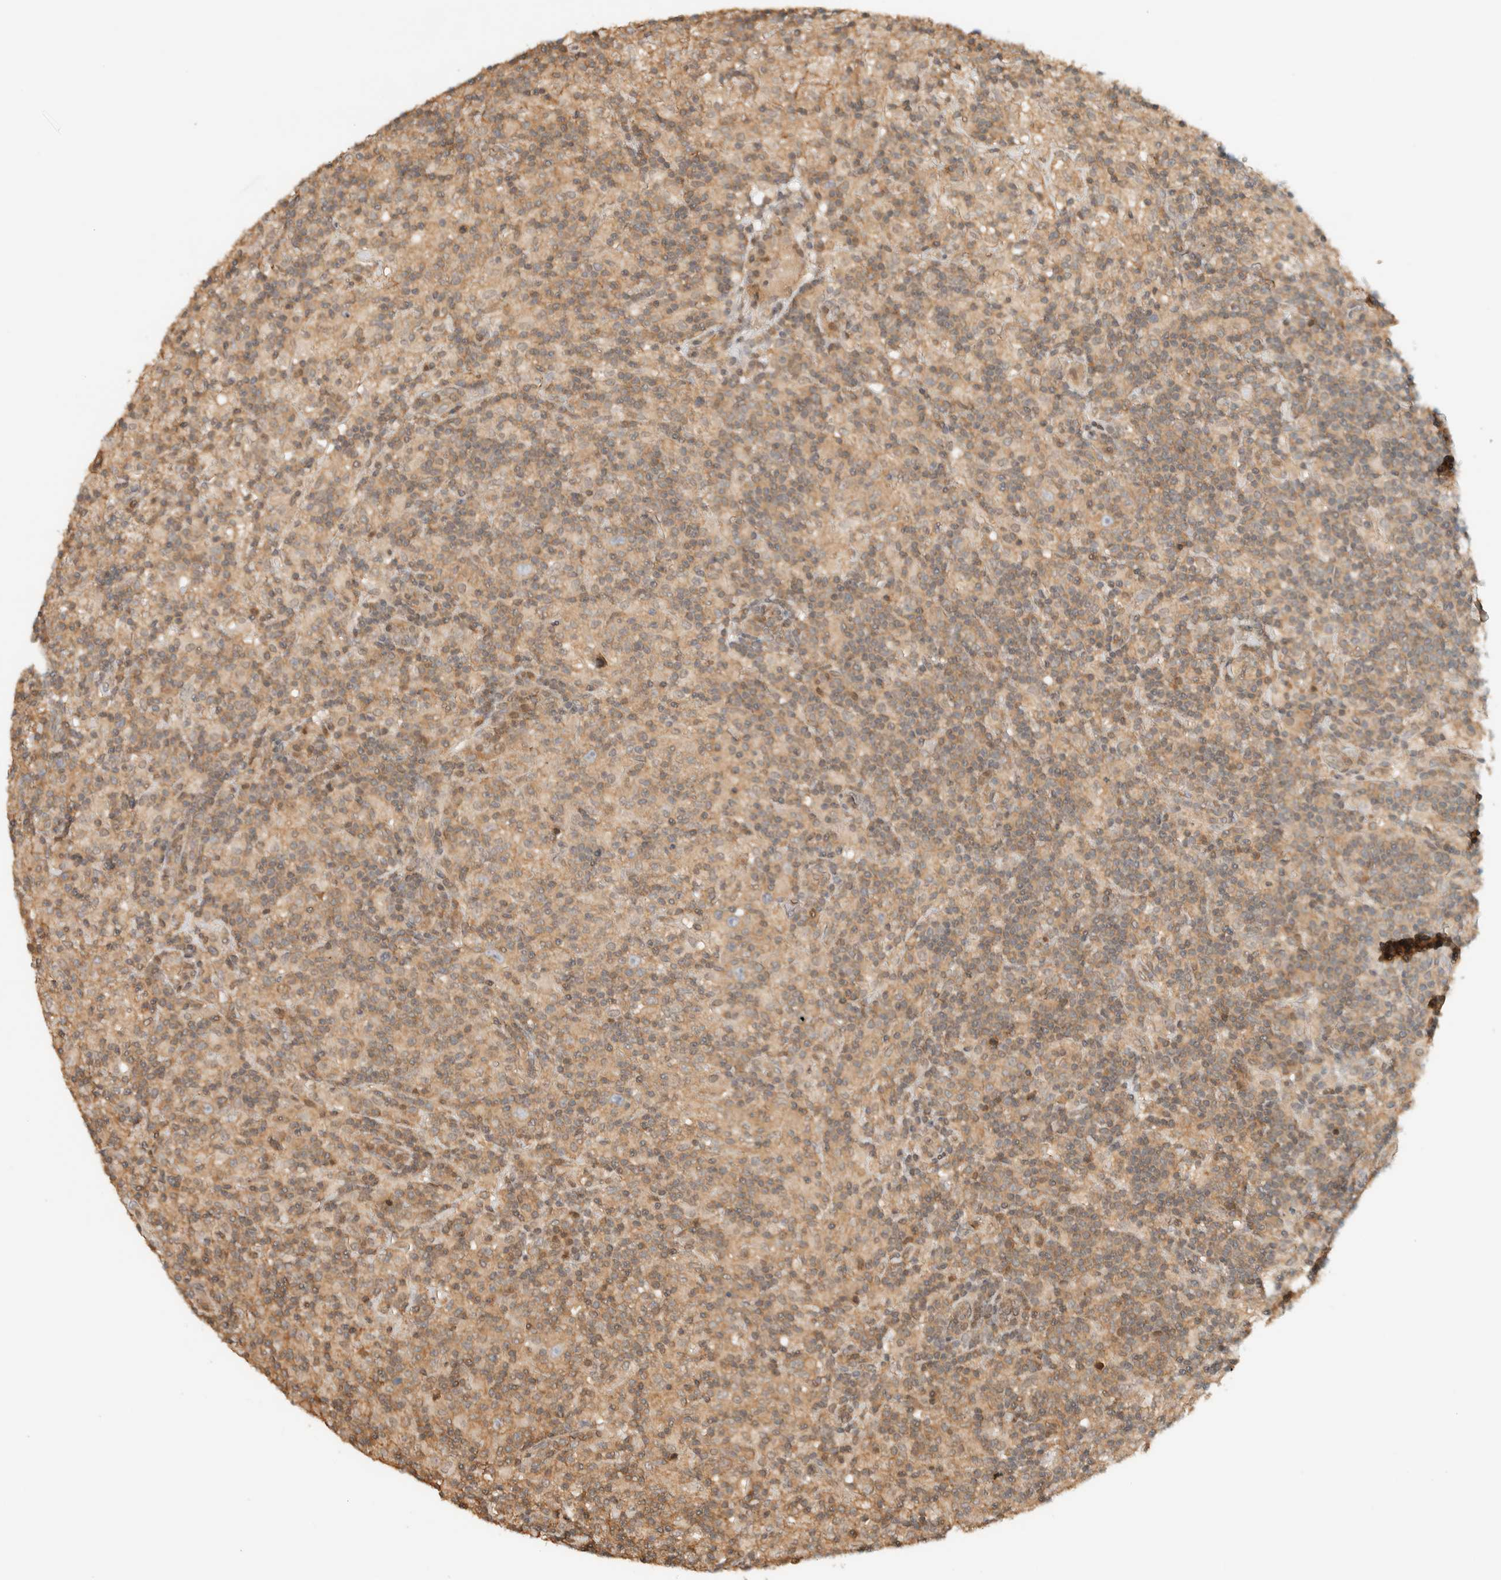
{"staining": {"intensity": "weak", "quantity": ">75%", "location": "cytoplasmic/membranous"}, "tissue": "lymphoma", "cell_type": "Tumor cells", "image_type": "cancer", "snomed": [{"axis": "morphology", "description": "Hodgkin's disease, NOS"}, {"axis": "topography", "description": "Lymph node"}], "caption": "DAB (3,3'-diaminobenzidine) immunohistochemical staining of human lymphoma reveals weak cytoplasmic/membranous protein positivity in about >75% of tumor cells. (brown staining indicates protein expression, while blue staining denotes nuclei).", "gene": "ARFGEF1", "patient": {"sex": "male", "age": 70}}